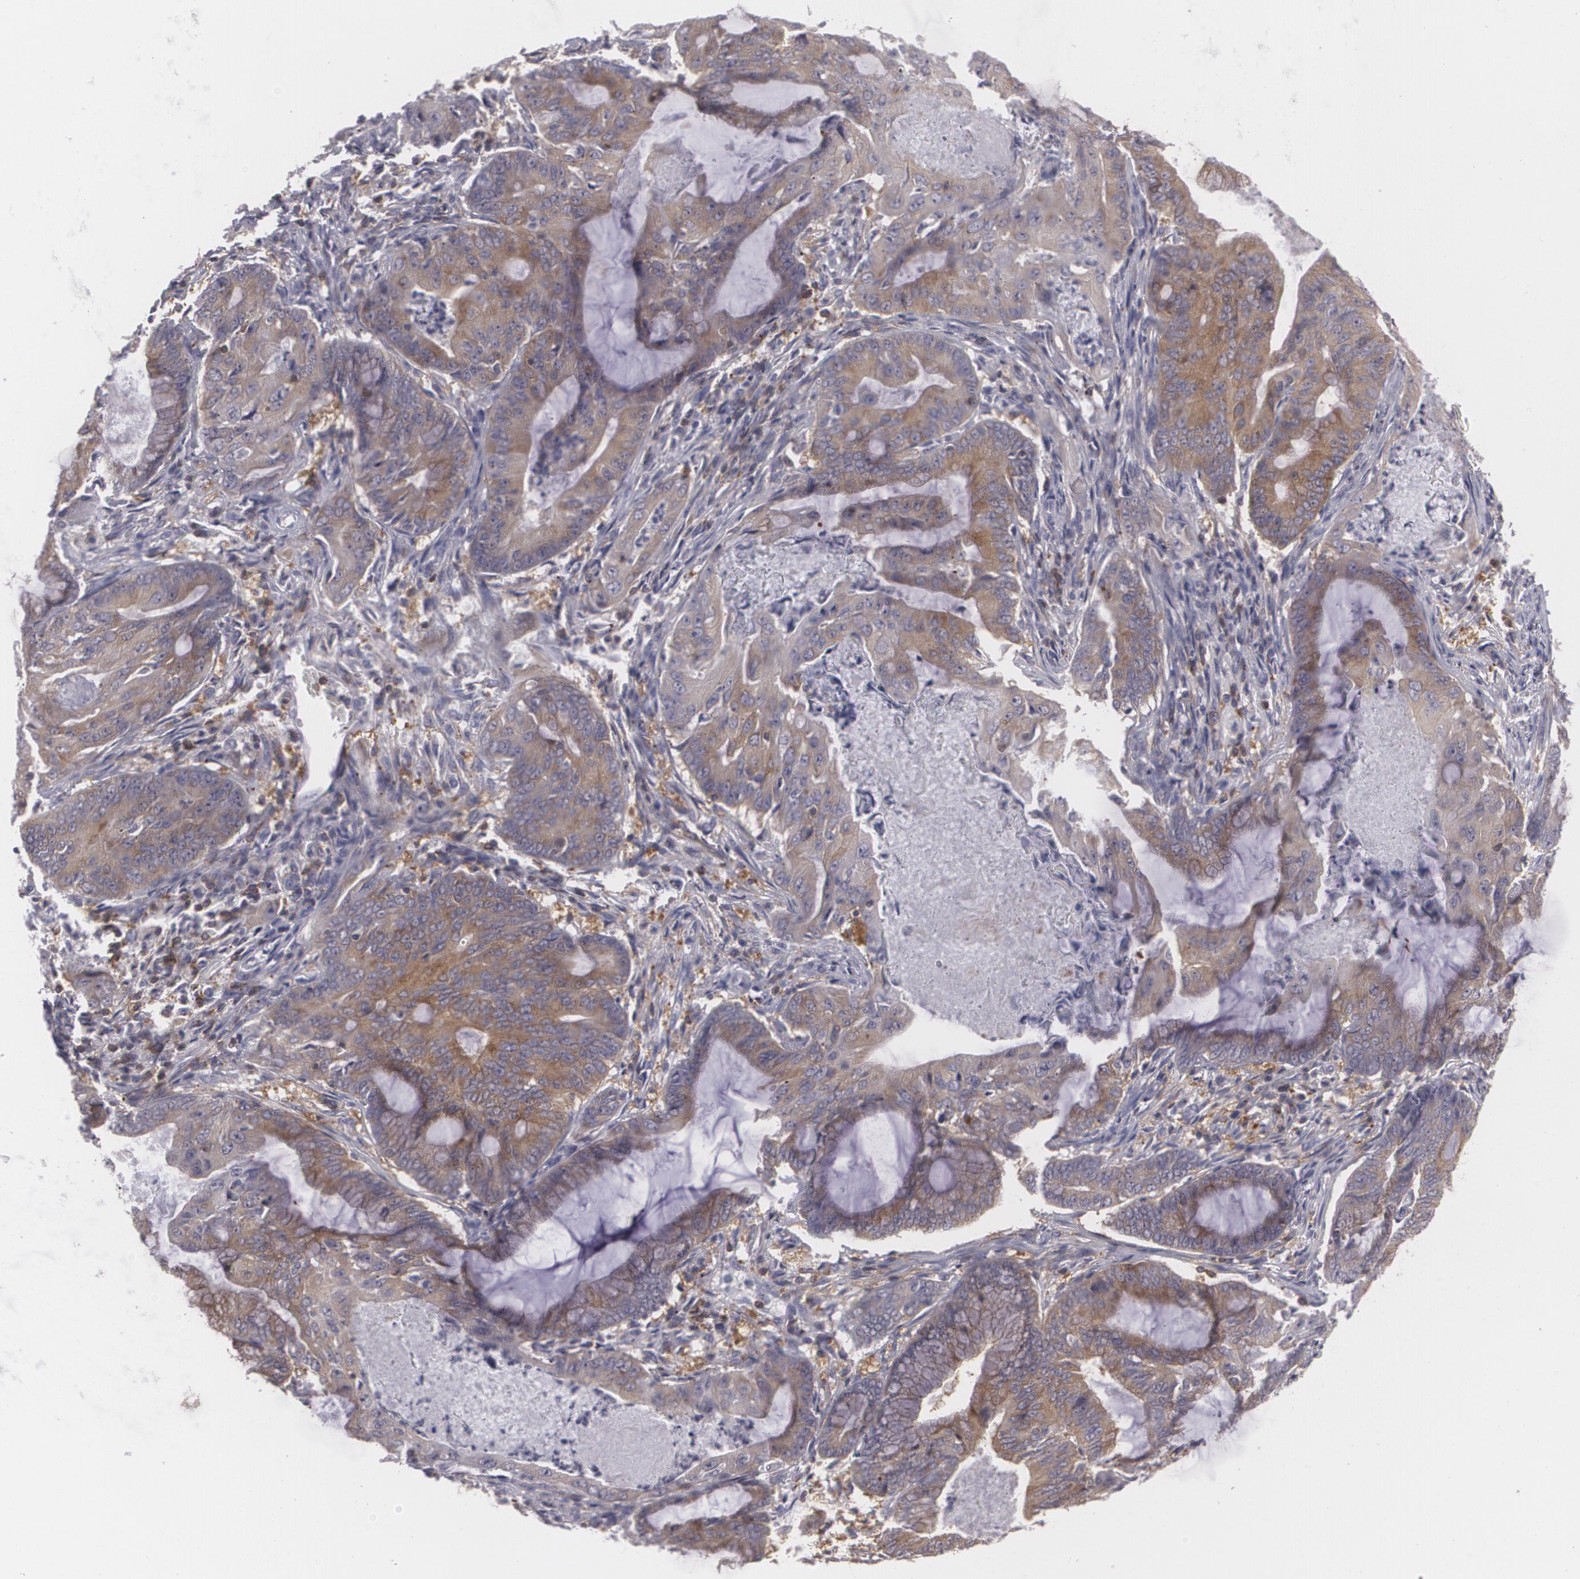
{"staining": {"intensity": "weak", "quantity": ">75%", "location": "cytoplasmic/membranous"}, "tissue": "endometrial cancer", "cell_type": "Tumor cells", "image_type": "cancer", "snomed": [{"axis": "morphology", "description": "Adenocarcinoma, NOS"}, {"axis": "topography", "description": "Endometrium"}], "caption": "A brown stain shows weak cytoplasmic/membranous positivity of a protein in endometrial cancer tumor cells.", "gene": "BIN1", "patient": {"sex": "female", "age": 63}}